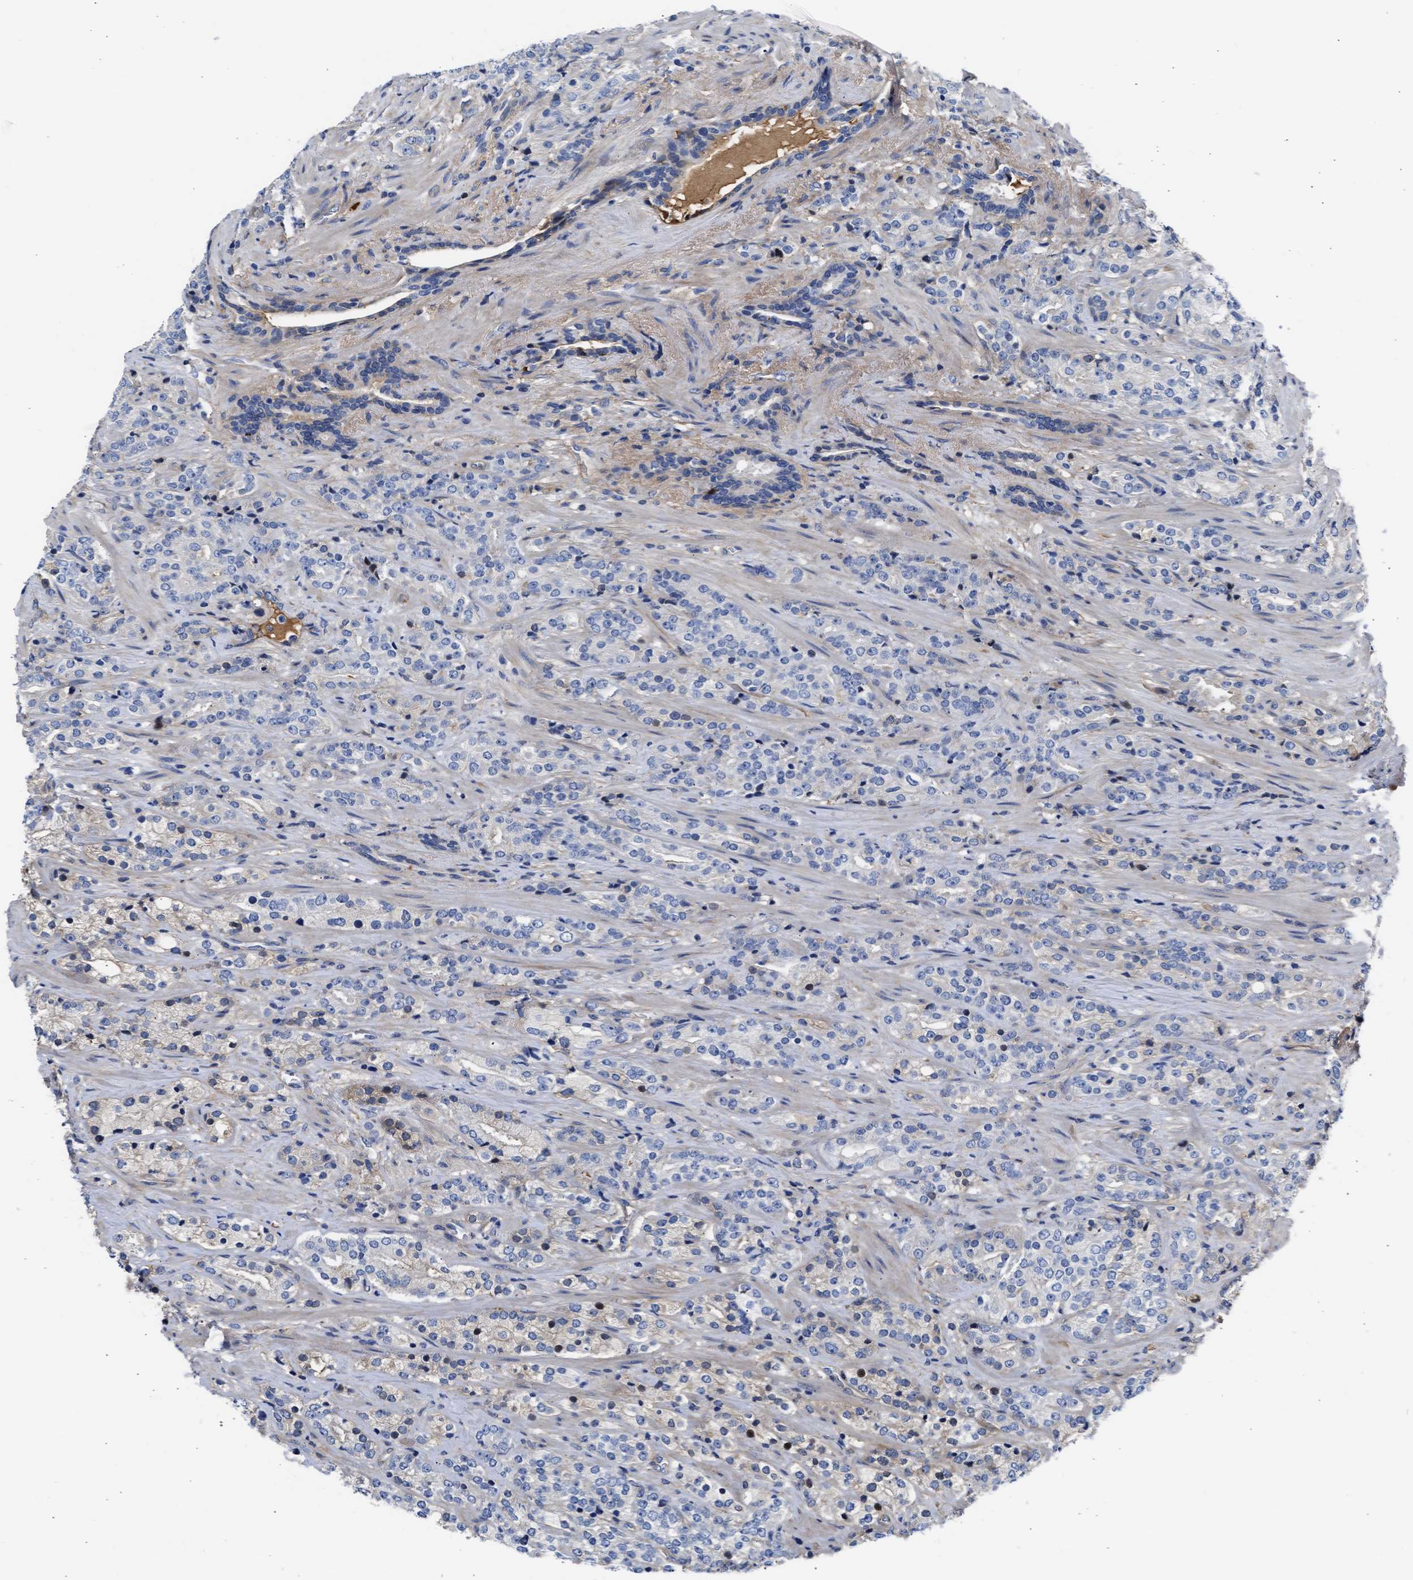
{"staining": {"intensity": "weak", "quantity": "<25%", "location": "cytoplasmic/membranous"}, "tissue": "prostate cancer", "cell_type": "Tumor cells", "image_type": "cancer", "snomed": [{"axis": "morphology", "description": "Adenocarcinoma, High grade"}, {"axis": "topography", "description": "Prostate"}], "caption": "Immunohistochemistry image of human prostate cancer (high-grade adenocarcinoma) stained for a protein (brown), which displays no positivity in tumor cells.", "gene": "MAS1L", "patient": {"sex": "male", "age": 71}}